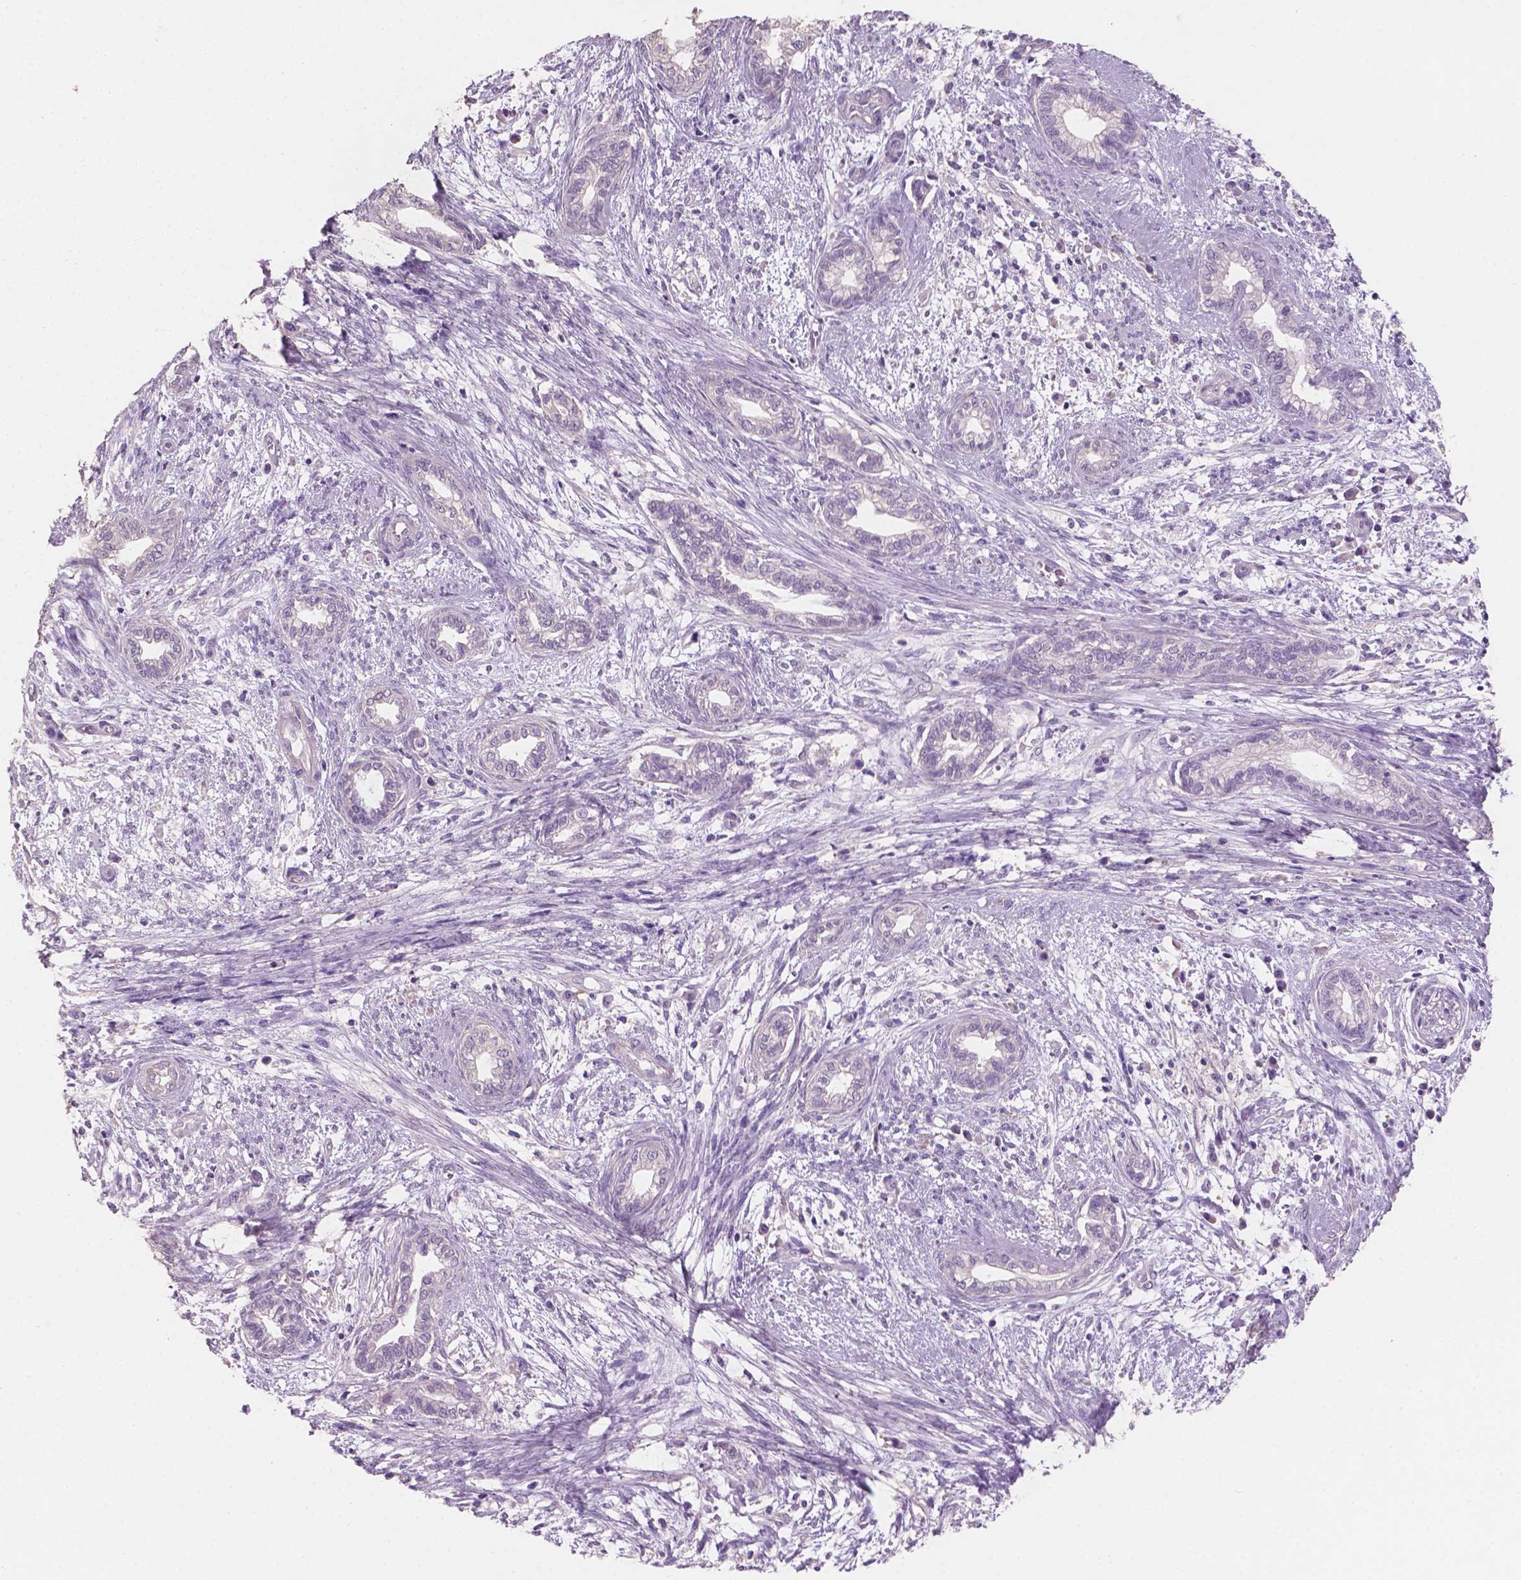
{"staining": {"intensity": "negative", "quantity": "none", "location": "none"}, "tissue": "cervical cancer", "cell_type": "Tumor cells", "image_type": "cancer", "snomed": [{"axis": "morphology", "description": "Adenocarcinoma, NOS"}, {"axis": "topography", "description": "Cervix"}], "caption": "High power microscopy photomicrograph of an IHC micrograph of cervical adenocarcinoma, revealing no significant positivity in tumor cells.", "gene": "SBSN", "patient": {"sex": "female", "age": 62}}